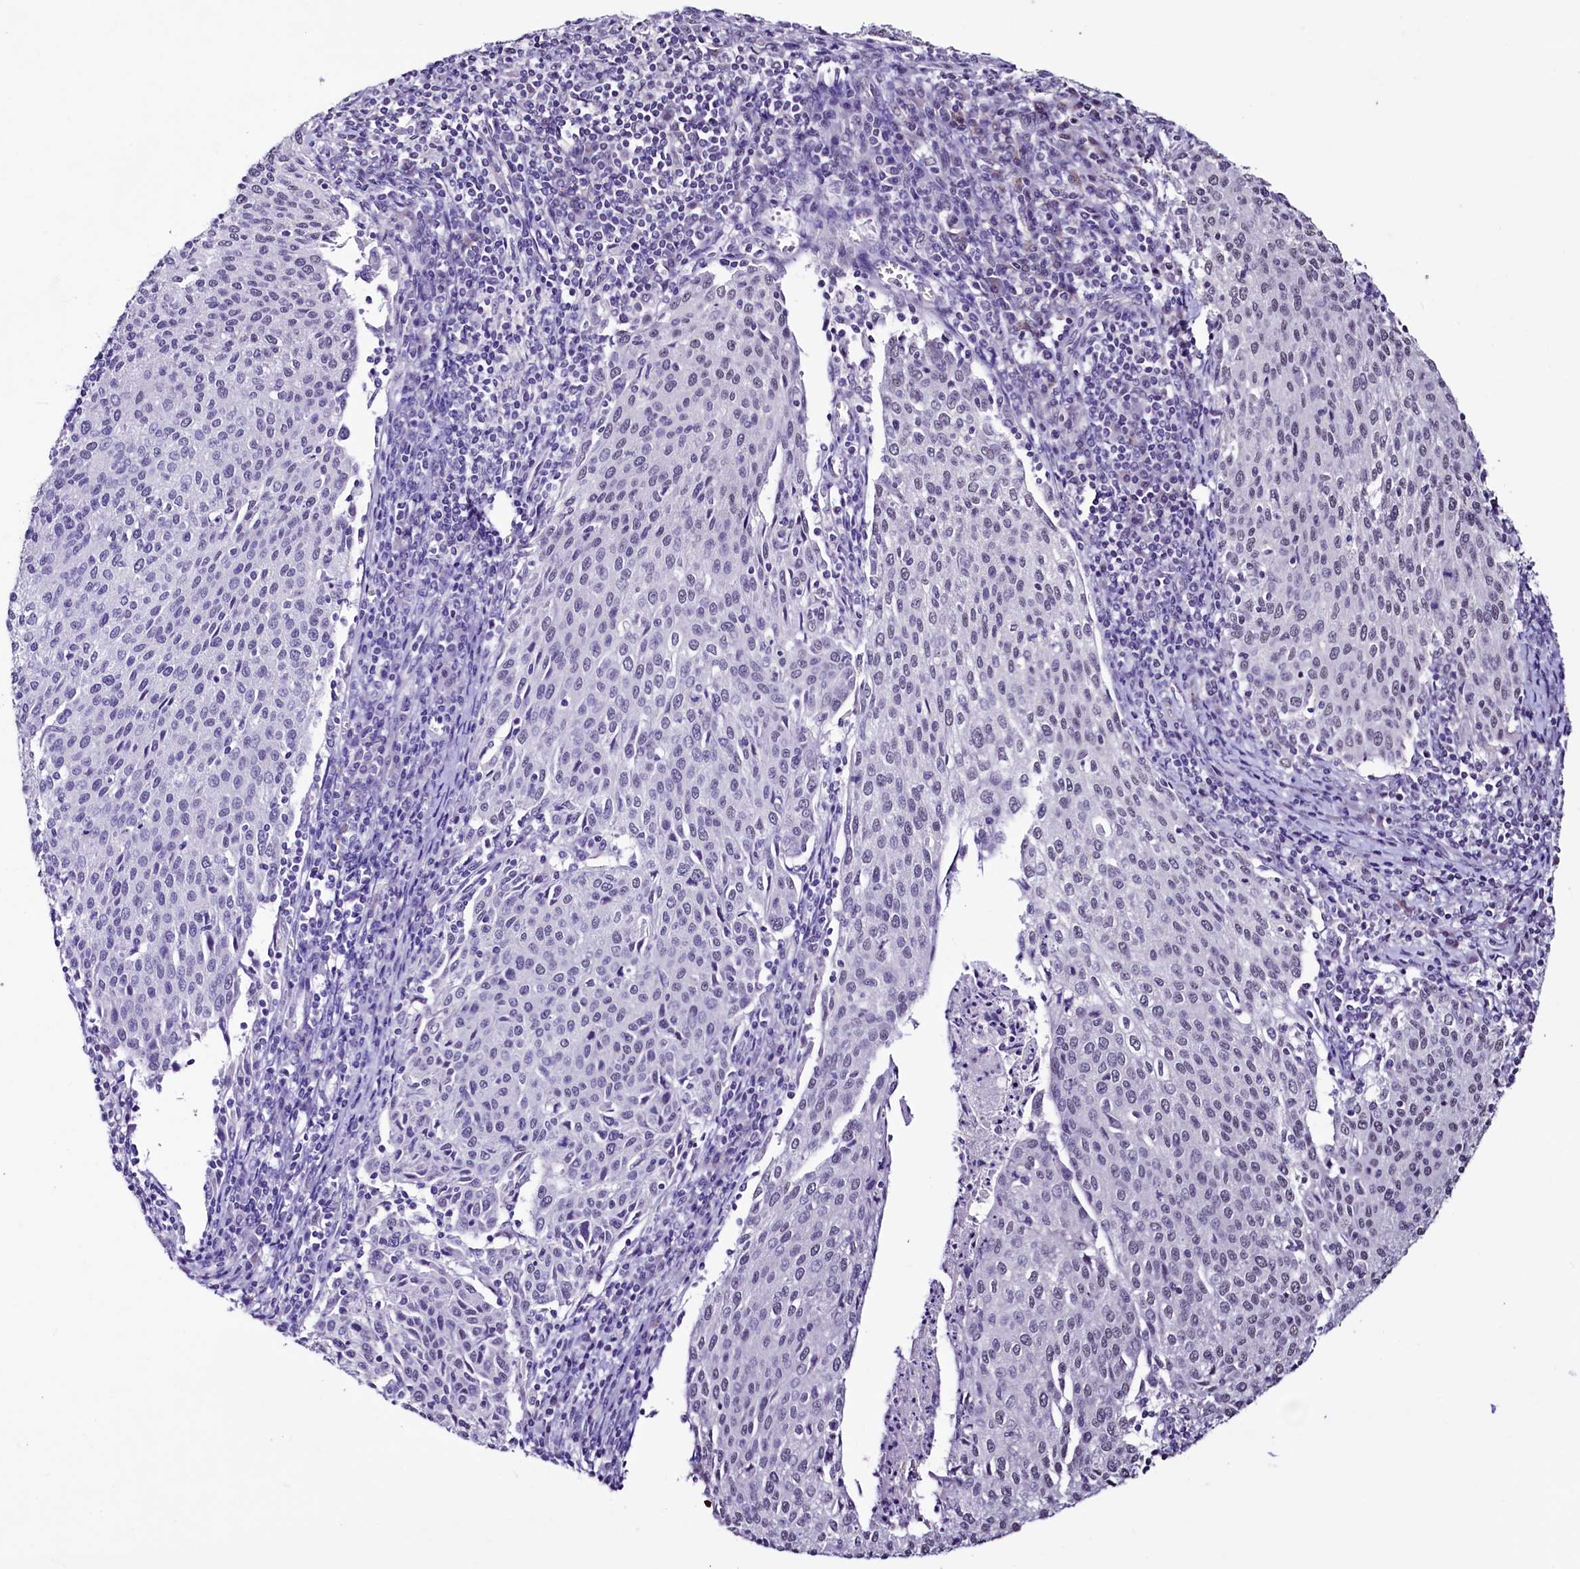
{"staining": {"intensity": "weak", "quantity": "25%-75%", "location": "nuclear"}, "tissue": "cervical cancer", "cell_type": "Tumor cells", "image_type": "cancer", "snomed": [{"axis": "morphology", "description": "Squamous cell carcinoma, NOS"}, {"axis": "topography", "description": "Cervix"}], "caption": "Brown immunohistochemical staining in human cervical cancer (squamous cell carcinoma) reveals weak nuclear expression in about 25%-75% of tumor cells. (IHC, brightfield microscopy, high magnification).", "gene": "SFSWAP", "patient": {"sex": "female", "age": 46}}